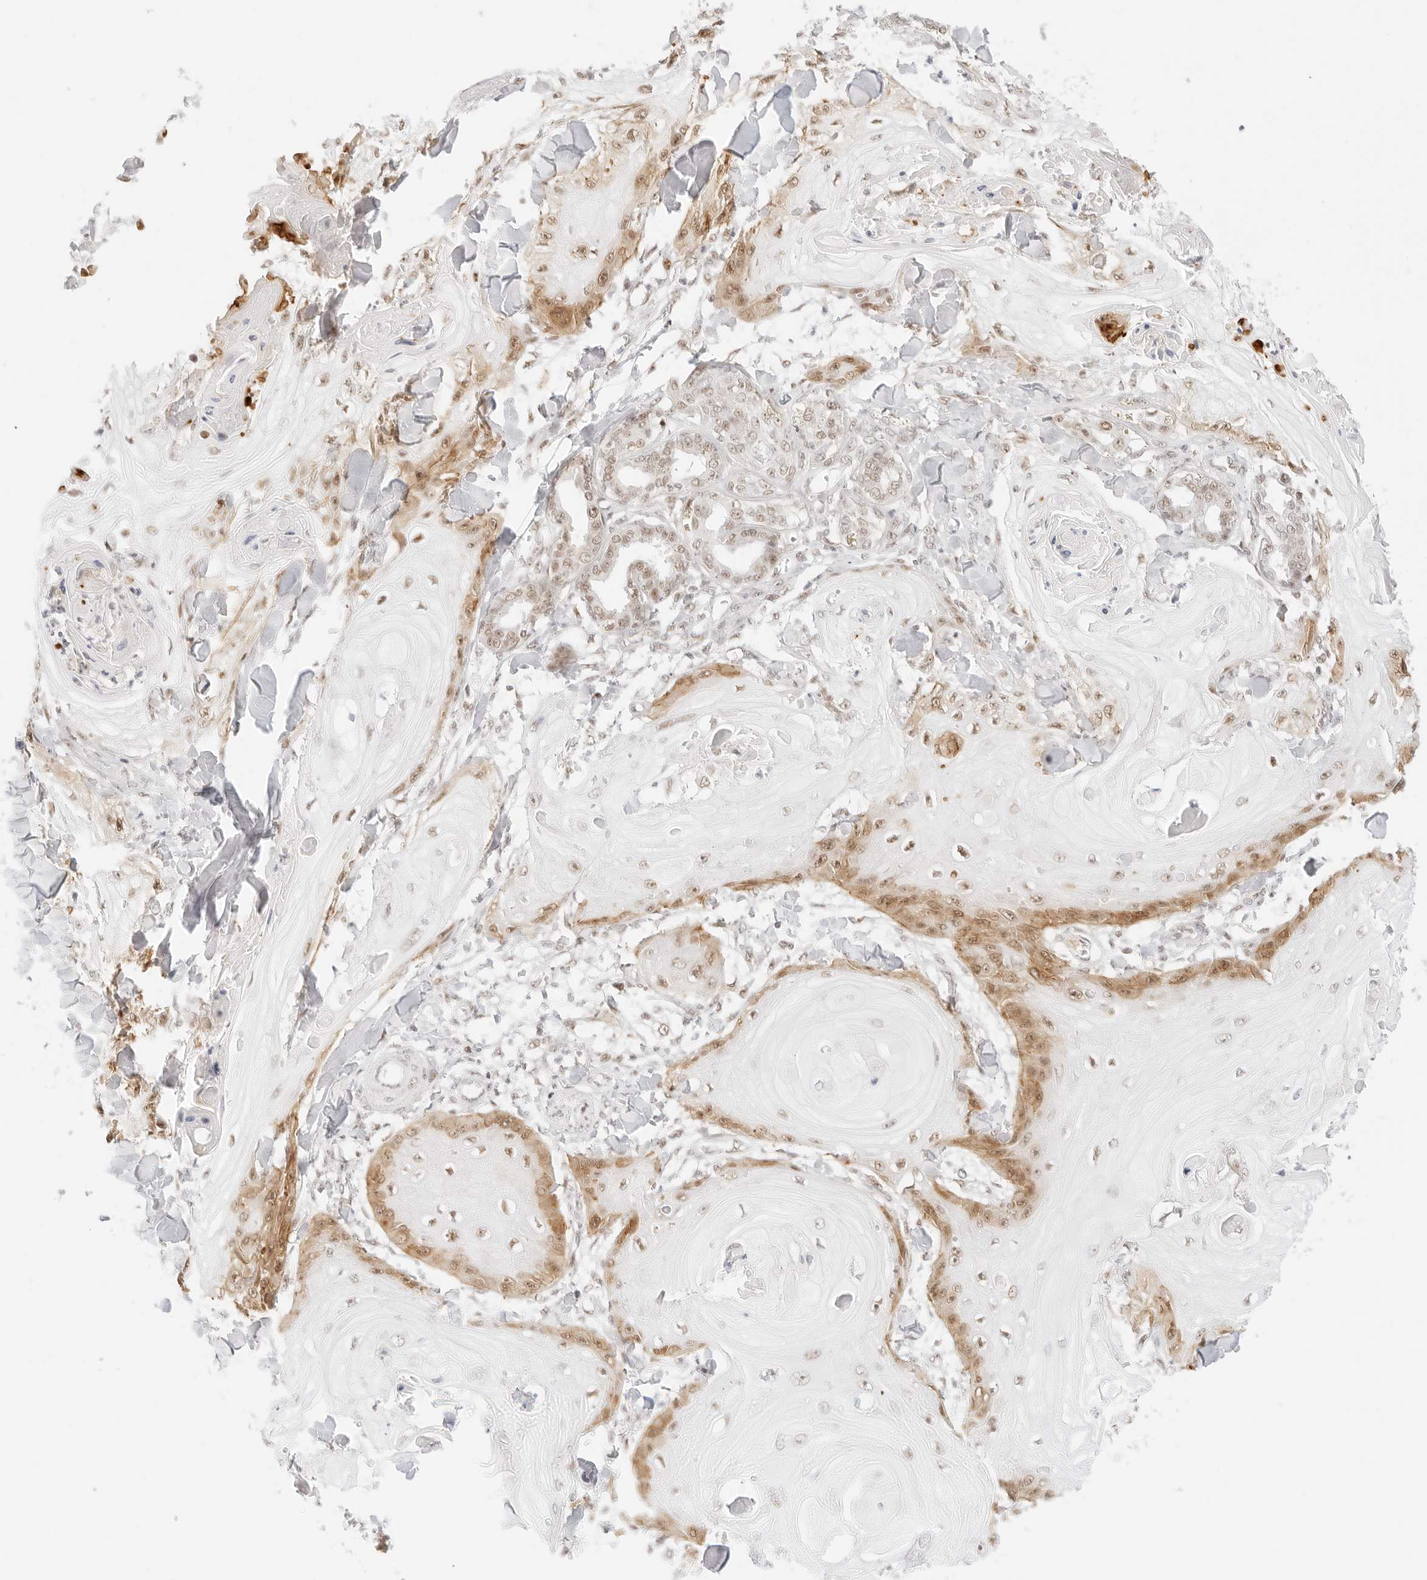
{"staining": {"intensity": "moderate", "quantity": "<25%", "location": "cytoplasmic/membranous,nuclear"}, "tissue": "skin cancer", "cell_type": "Tumor cells", "image_type": "cancer", "snomed": [{"axis": "morphology", "description": "Squamous cell carcinoma, NOS"}, {"axis": "topography", "description": "Skin"}], "caption": "IHC photomicrograph of human skin cancer stained for a protein (brown), which displays low levels of moderate cytoplasmic/membranous and nuclear positivity in approximately <25% of tumor cells.", "gene": "ITGA6", "patient": {"sex": "male", "age": 74}}